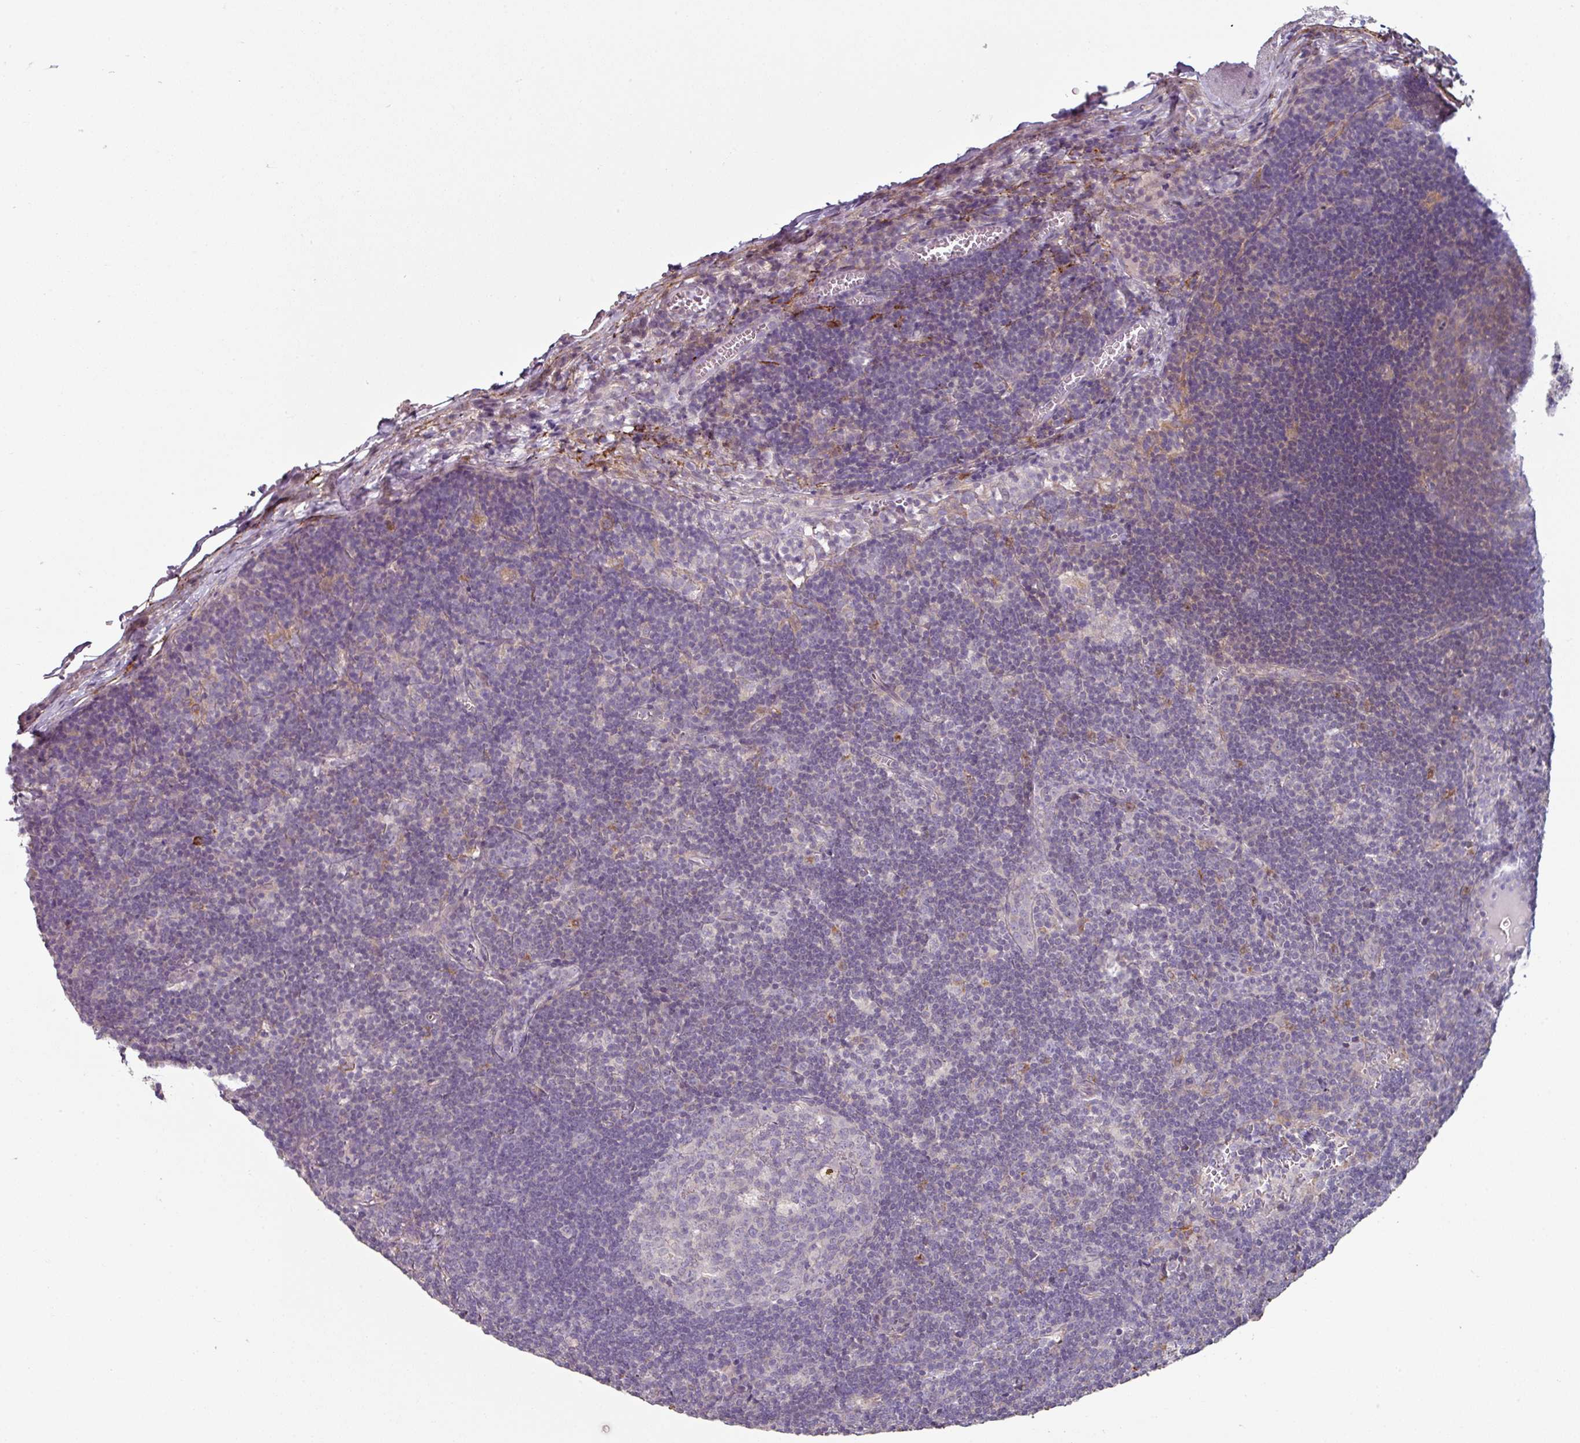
{"staining": {"intensity": "negative", "quantity": "none", "location": "none"}, "tissue": "lymph node", "cell_type": "Germinal center cells", "image_type": "normal", "snomed": [{"axis": "morphology", "description": "Normal tissue, NOS"}, {"axis": "topography", "description": "Lymph node"}], "caption": "Image shows no significant protein staining in germinal center cells of unremarkable lymph node. (Immunohistochemistry (ihc), brightfield microscopy, high magnification).", "gene": "MTMR14", "patient": {"sex": "female", "age": 29}}